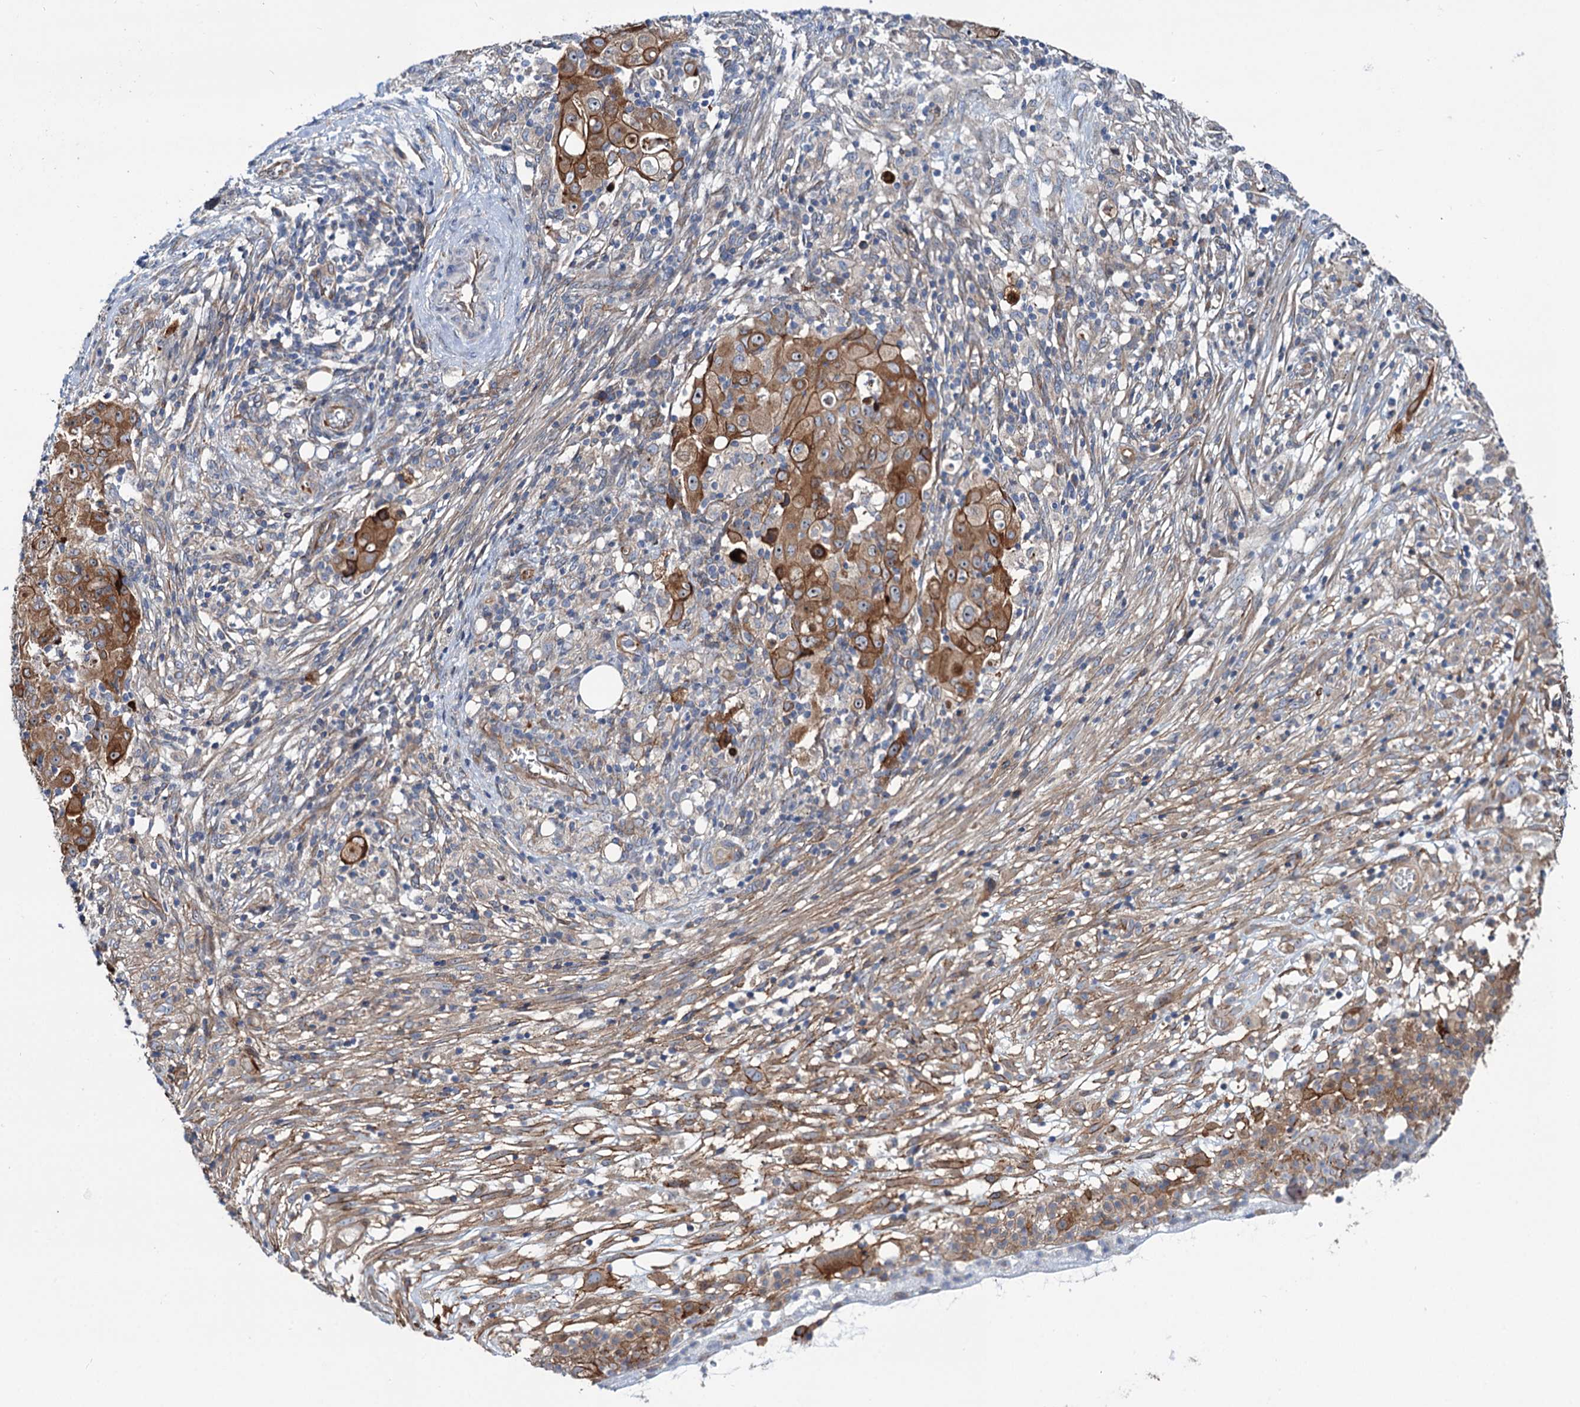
{"staining": {"intensity": "strong", "quantity": "25%-75%", "location": "cytoplasmic/membranous"}, "tissue": "ovarian cancer", "cell_type": "Tumor cells", "image_type": "cancer", "snomed": [{"axis": "morphology", "description": "Carcinoma, endometroid"}, {"axis": "topography", "description": "Ovary"}], "caption": "Immunohistochemical staining of human endometroid carcinoma (ovarian) demonstrates high levels of strong cytoplasmic/membranous expression in approximately 25%-75% of tumor cells. Nuclei are stained in blue.", "gene": "PTDSS2", "patient": {"sex": "female", "age": 42}}